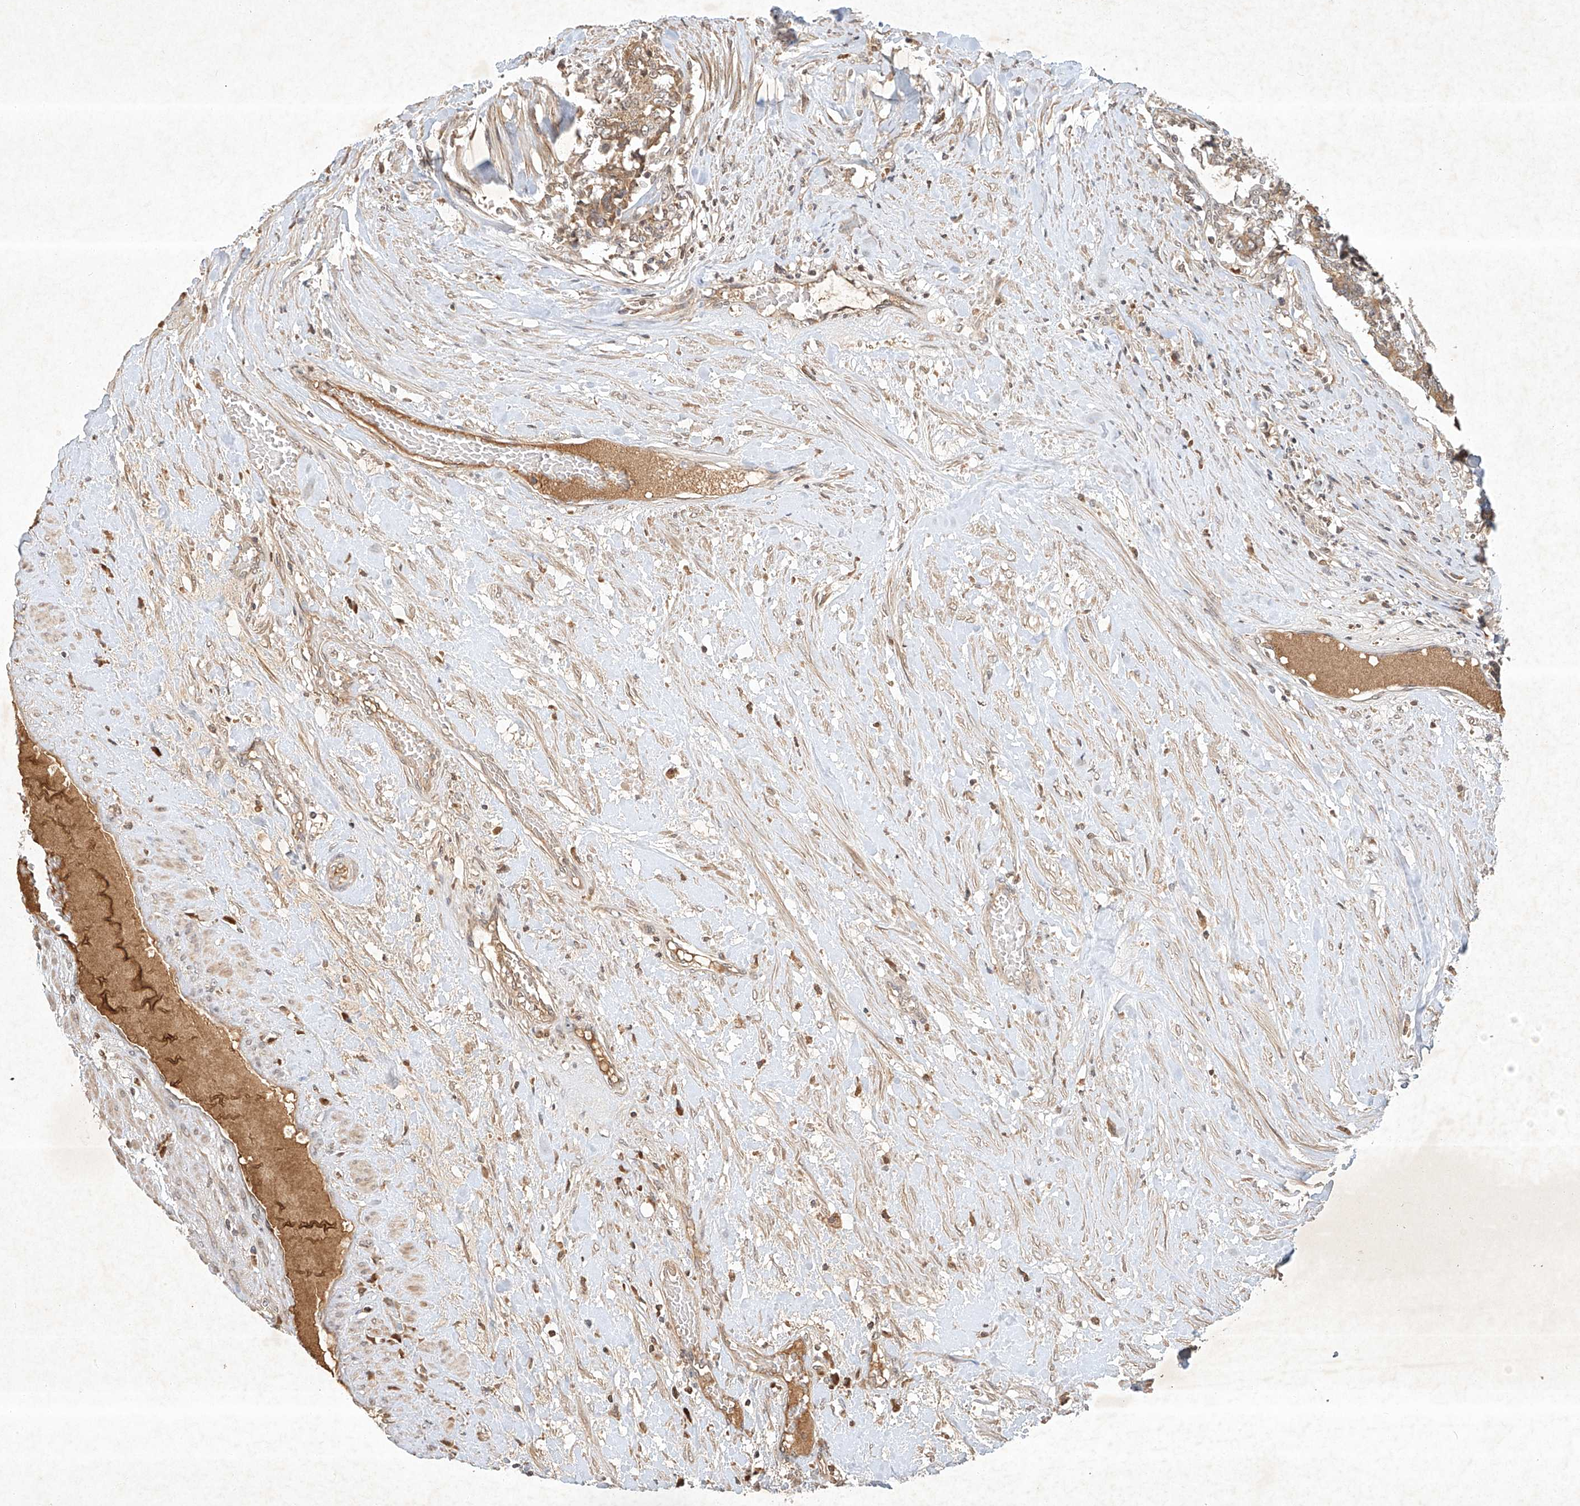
{"staining": {"intensity": "weak", "quantity": ">75%", "location": "cytoplasmic/membranous"}, "tissue": "prostate cancer", "cell_type": "Tumor cells", "image_type": "cancer", "snomed": [{"axis": "morphology", "description": "Normal tissue, NOS"}, {"axis": "morphology", "description": "Adenocarcinoma, High grade"}, {"axis": "topography", "description": "Prostate"}, {"axis": "topography", "description": "Seminal veicle"}], "caption": "Prostate cancer (high-grade adenocarcinoma) stained with a brown dye demonstrates weak cytoplasmic/membranous positive expression in about >75% of tumor cells.", "gene": "BTRC", "patient": {"sex": "male", "age": 55}}